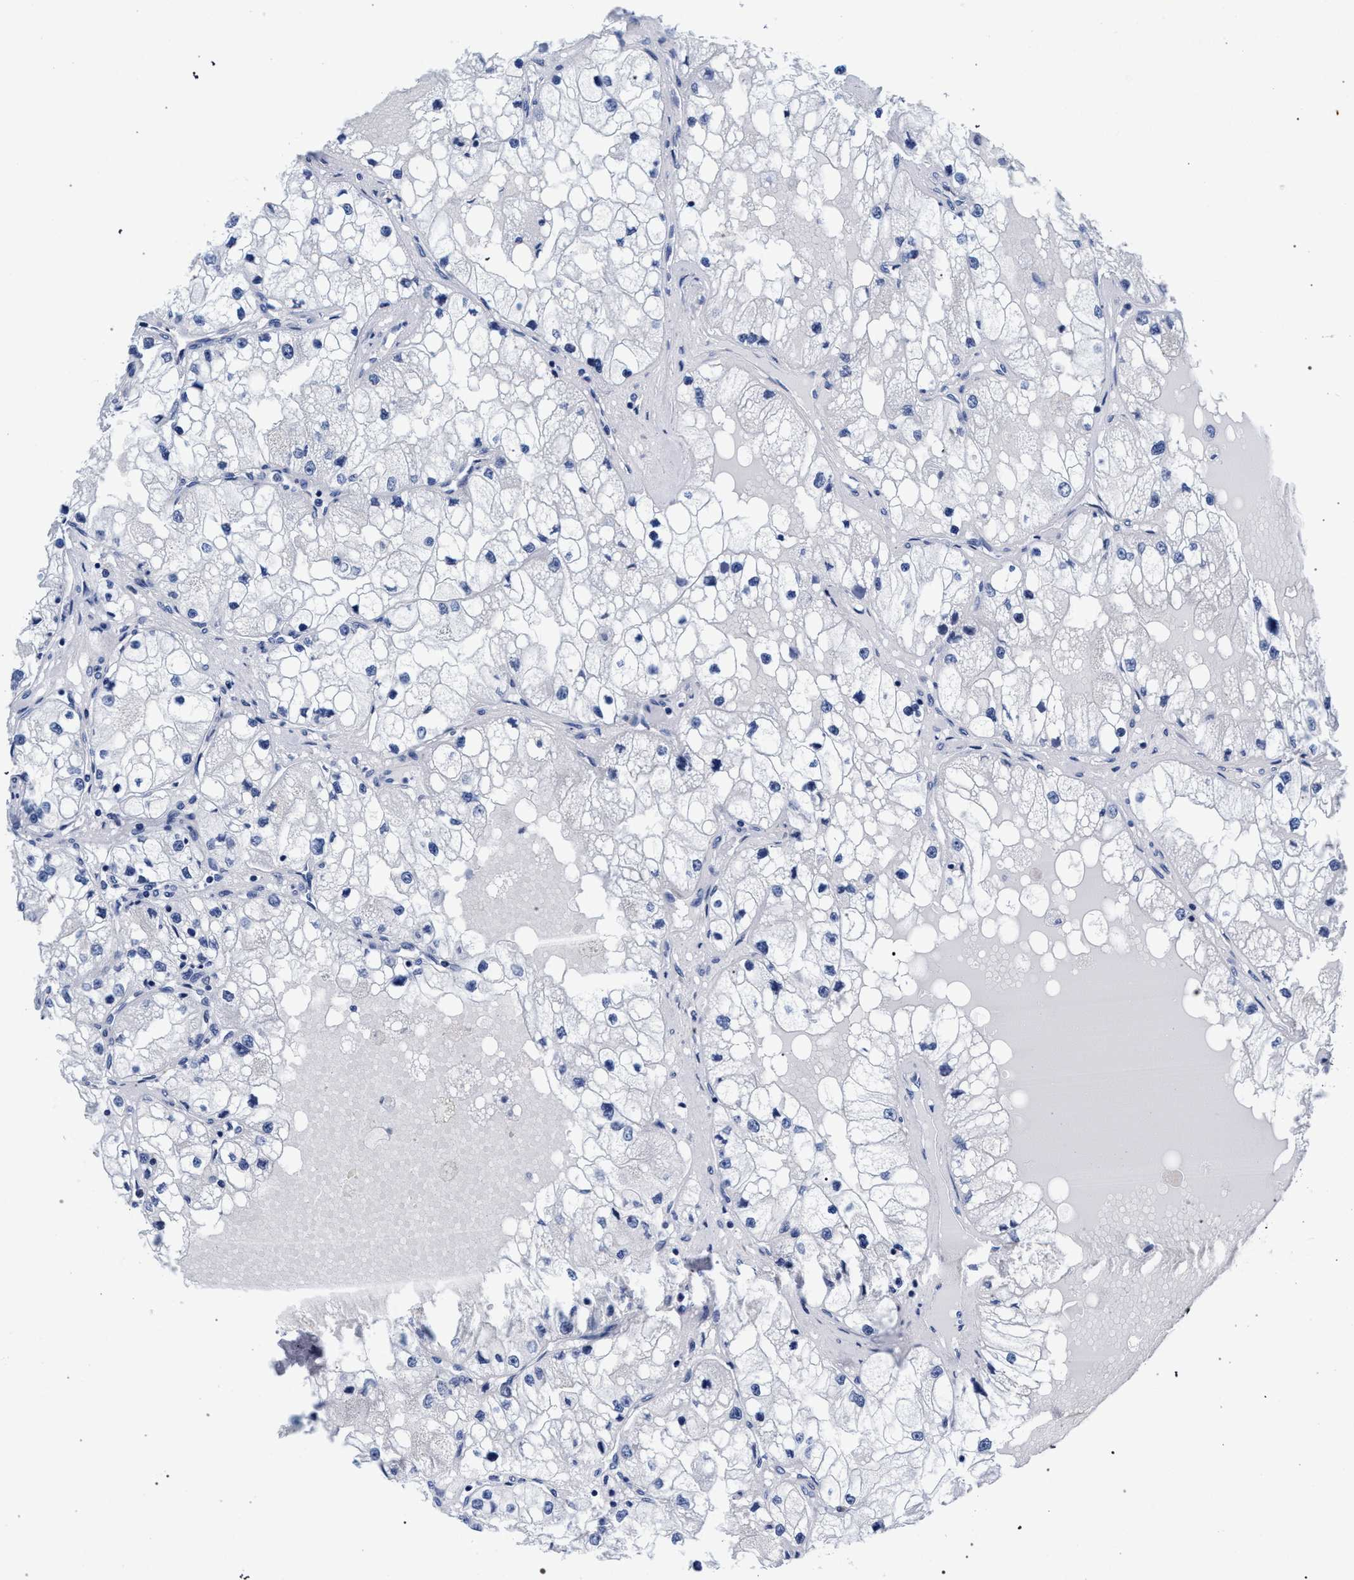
{"staining": {"intensity": "negative", "quantity": "none", "location": "none"}, "tissue": "renal cancer", "cell_type": "Tumor cells", "image_type": "cancer", "snomed": [{"axis": "morphology", "description": "Adenocarcinoma, NOS"}, {"axis": "topography", "description": "Kidney"}], "caption": "Immunohistochemical staining of human renal cancer exhibits no significant expression in tumor cells.", "gene": "AKAP4", "patient": {"sex": "male", "age": 68}}